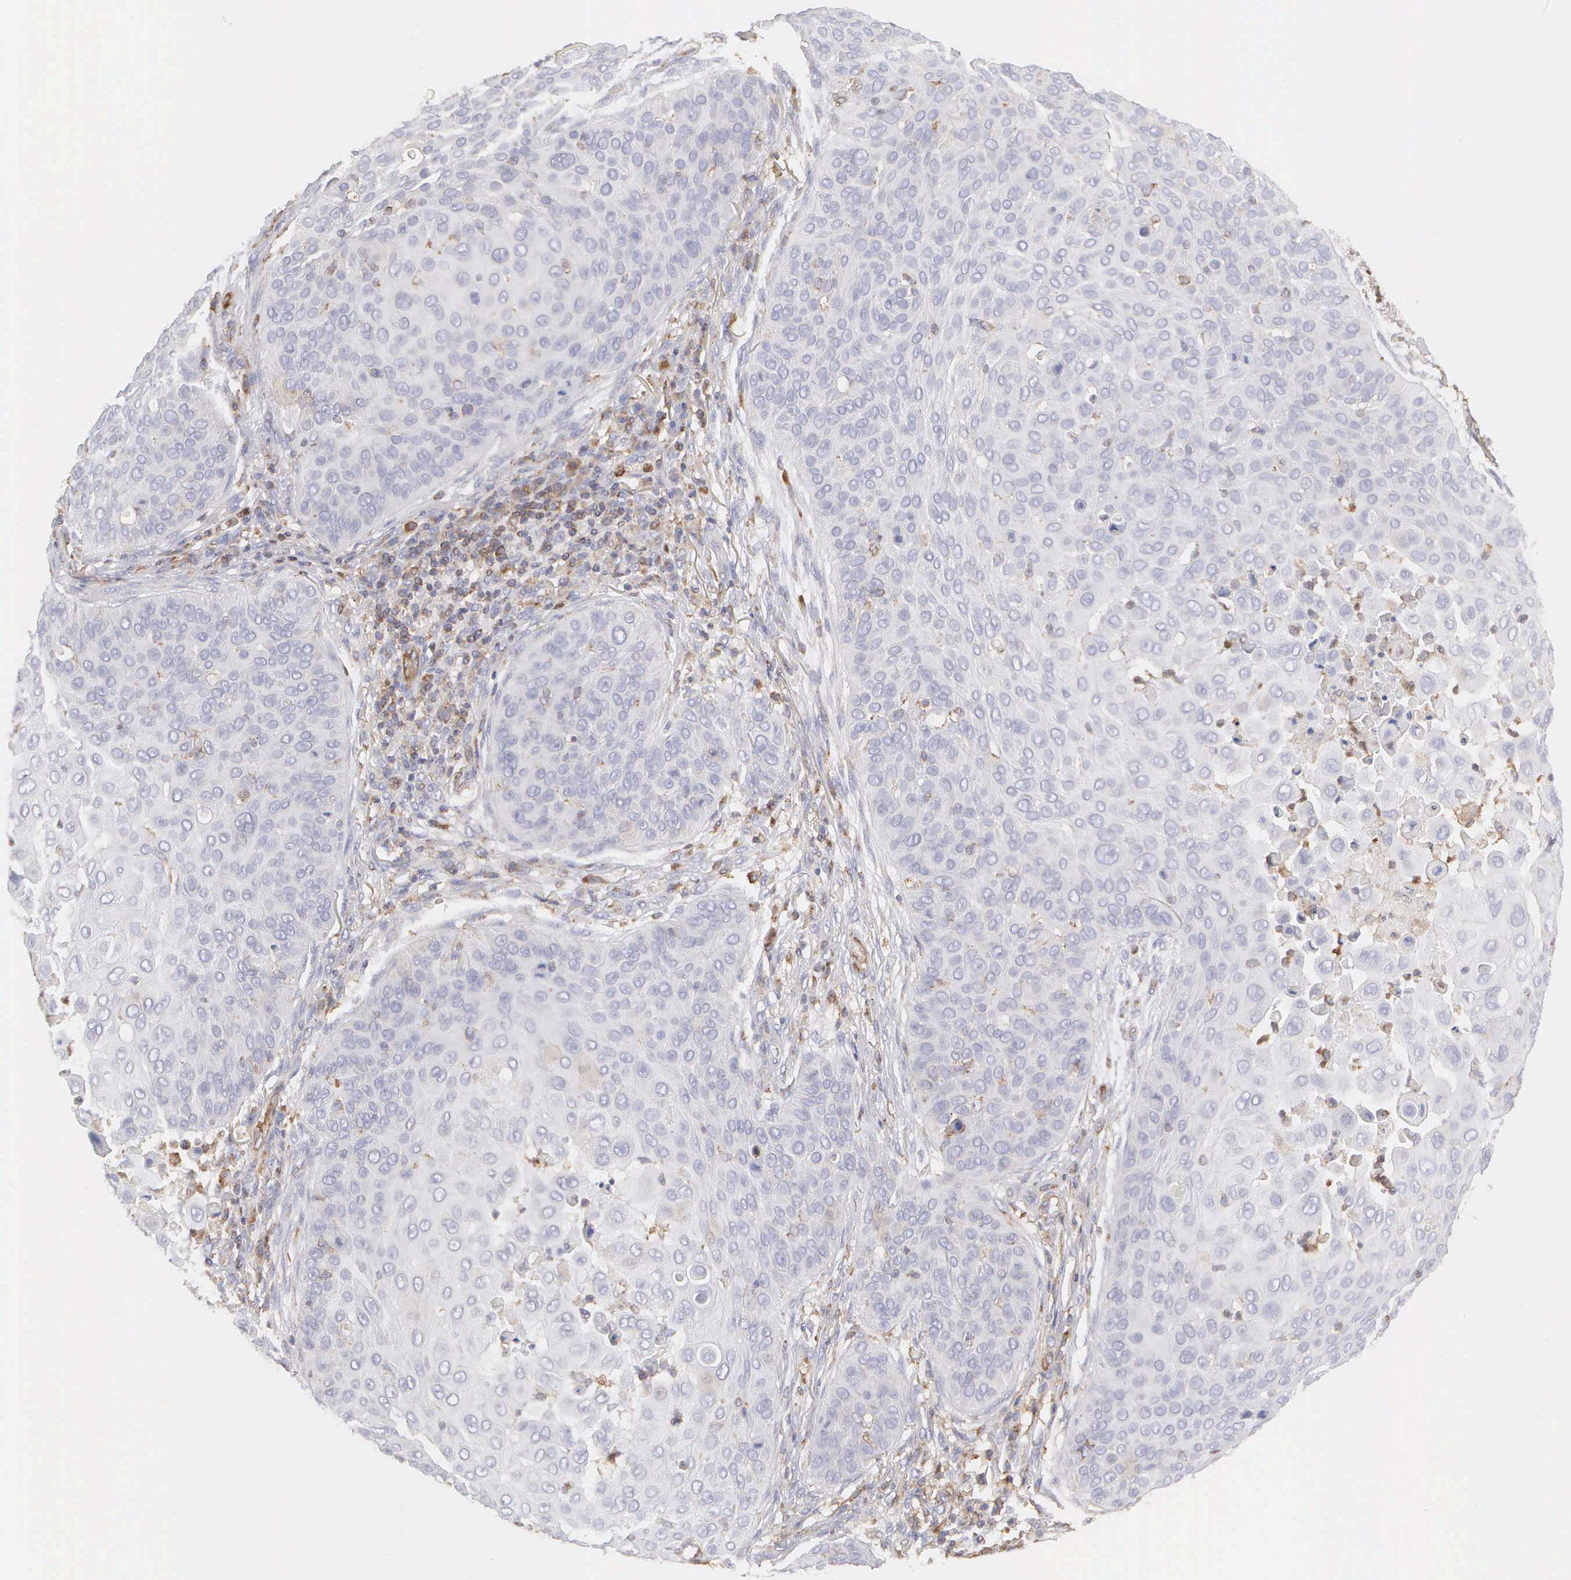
{"staining": {"intensity": "negative", "quantity": "none", "location": "none"}, "tissue": "skin cancer", "cell_type": "Tumor cells", "image_type": "cancer", "snomed": [{"axis": "morphology", "description": "Squamous cell carcinoma, NOS"}, {"axis": "topography", "description": "Skin"}], "caption": "Immunohistochemistry (IHC) histopathology image of neoplastic tissue: human skin cancer stained with DAB reveals no significant protein positivity in tumor cells.", "gene": "ARHGAP4", "patient": {"sex": "male", "age": 82}}